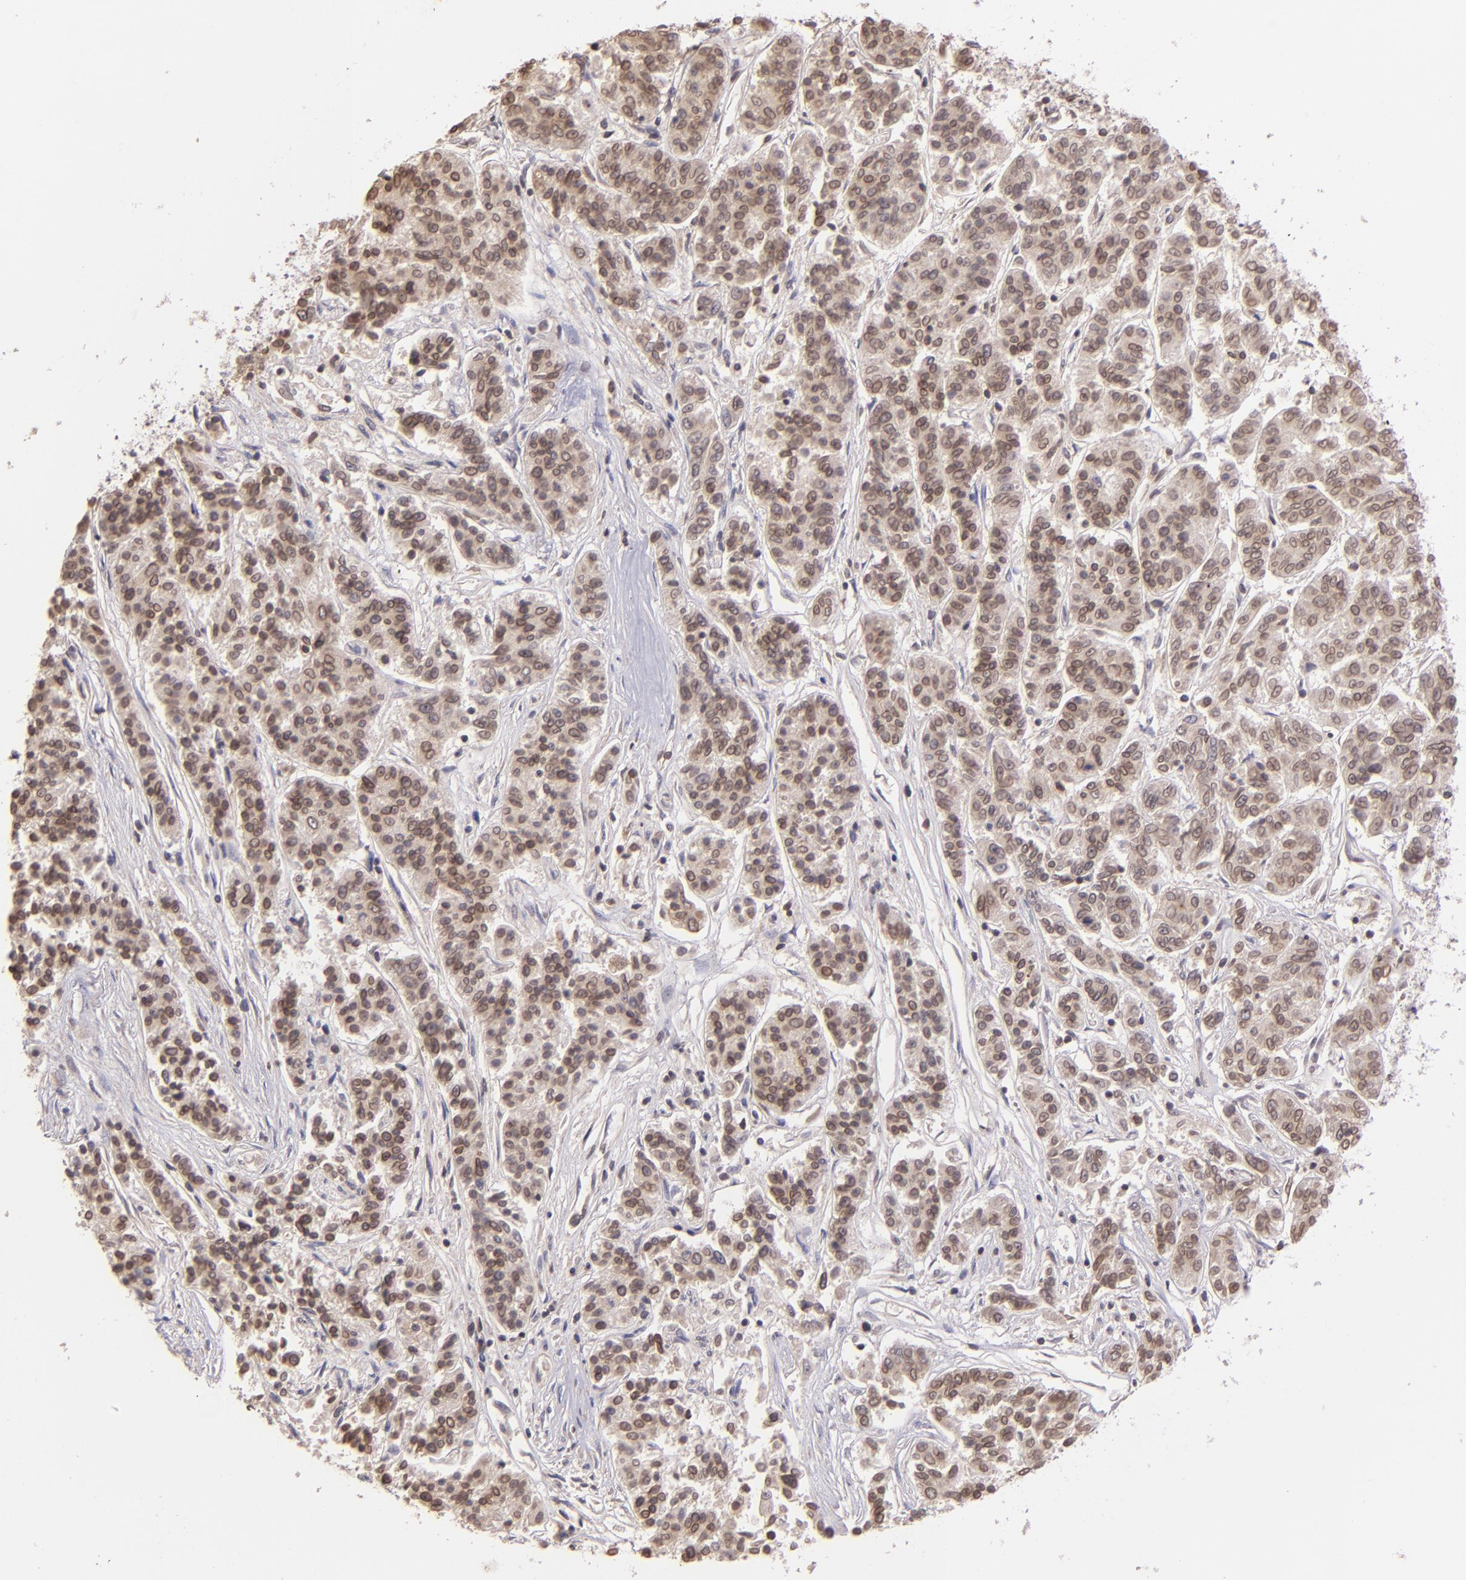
{"staining": {"intensity": "moderate", "quantity": "25%-75%", "location": "cytoplasmic/membranous,nuclear"}, "tissue": "lung cancer", "cell_type": "Tumor cells", "image_type": "cancer", "snomed": [{"axis": "morphology", "description": "Adenocarcinoma, NOS"}, {"axis": "topography", "description": "Lung"}], "caption": "Protein analysis of lung cancer tissue displays moderate cytoplasmic/membranous and nuclear expression in about 25%-75% of tumor cells. The staining was performed using DAB to visualize the protein expression in brown, while the nuclei were stained in blue with hematoxylin (Magnification: 20x).", "gene": "NUP62CL", "patient": {"sex": "male", "age": 84}}